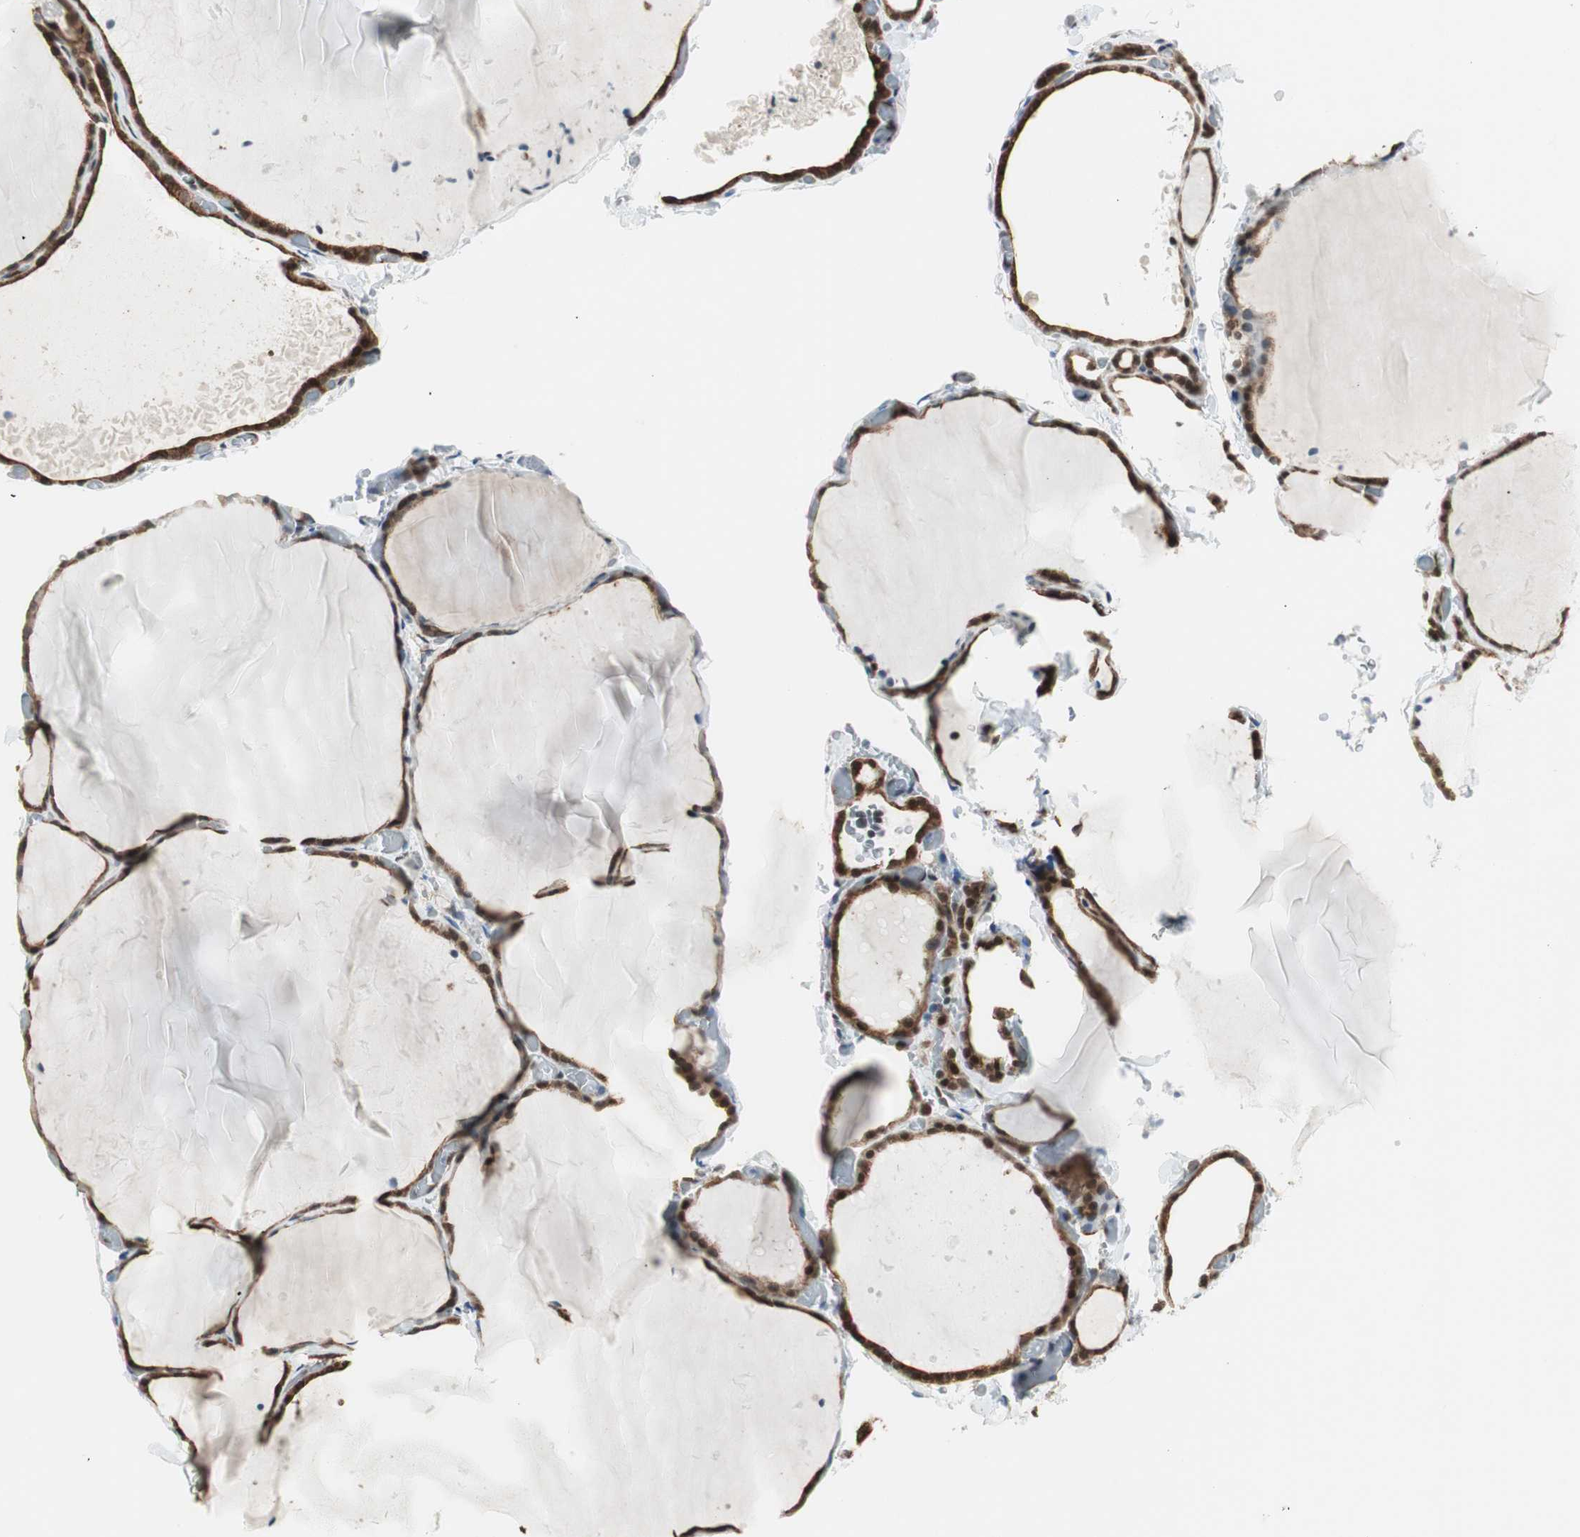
{"staining": {"intensity": "moderate", "quantity": ">75%", "location": "cytoplasmic/membranous,nuclear"}, "tissue": "thyroid gland", "cell_type": "Glandular cells", "image_type": "normal", "snomed": [{"axis": "morphology", "description": "Normal tissue, NOS"}, {"axis": "topography", "description": "Thyroid gland"}], "caption": "Protein expression analysis of benign thyroid gland displays moderate cytoplasmic/membranous,nuclear positivity in about >75% of glandular cells. (IHC, brightfield microscopy, high magnification).", "gene": "ZBTB17", "patient": {"sex": "female", "age": 22}}